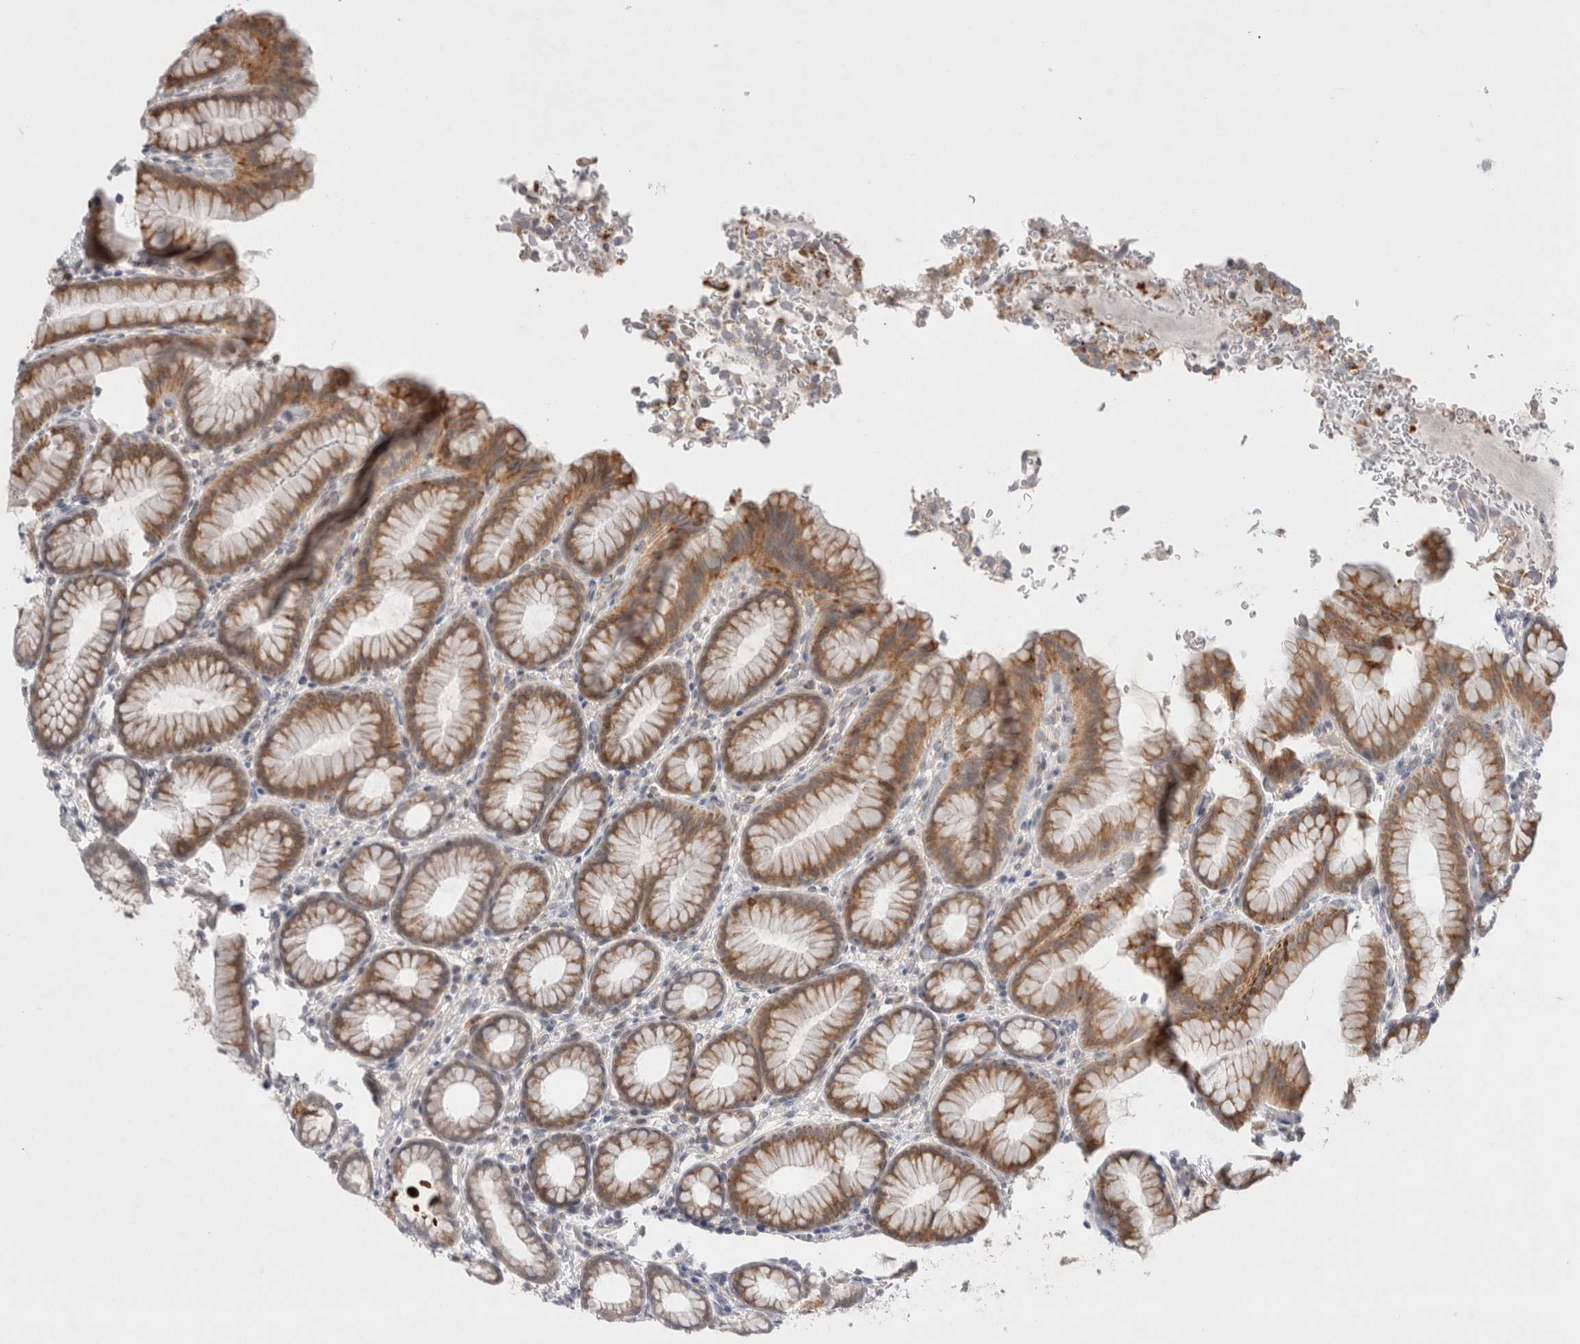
{"staining": {"intensity": "moderate", "quantity": ">75%", "location": "cytoplasmic/membranous"}, "tissue": "stomach", "cell_type": "Glandular cells", "image_type": "normal", "snomed": [{"axis": "morphology", "description": "Normal tissue, NOS"}, {"axis": "topography", "description": "Stomach"}], "caption": "This image demonstrates IHC staining of normal human stomach, with medium moderate cytoplasmic/membranous staining in about >75% of glandular cells.", "gene": "BICD2", "patient": {"sex": "male", "age": 42}}